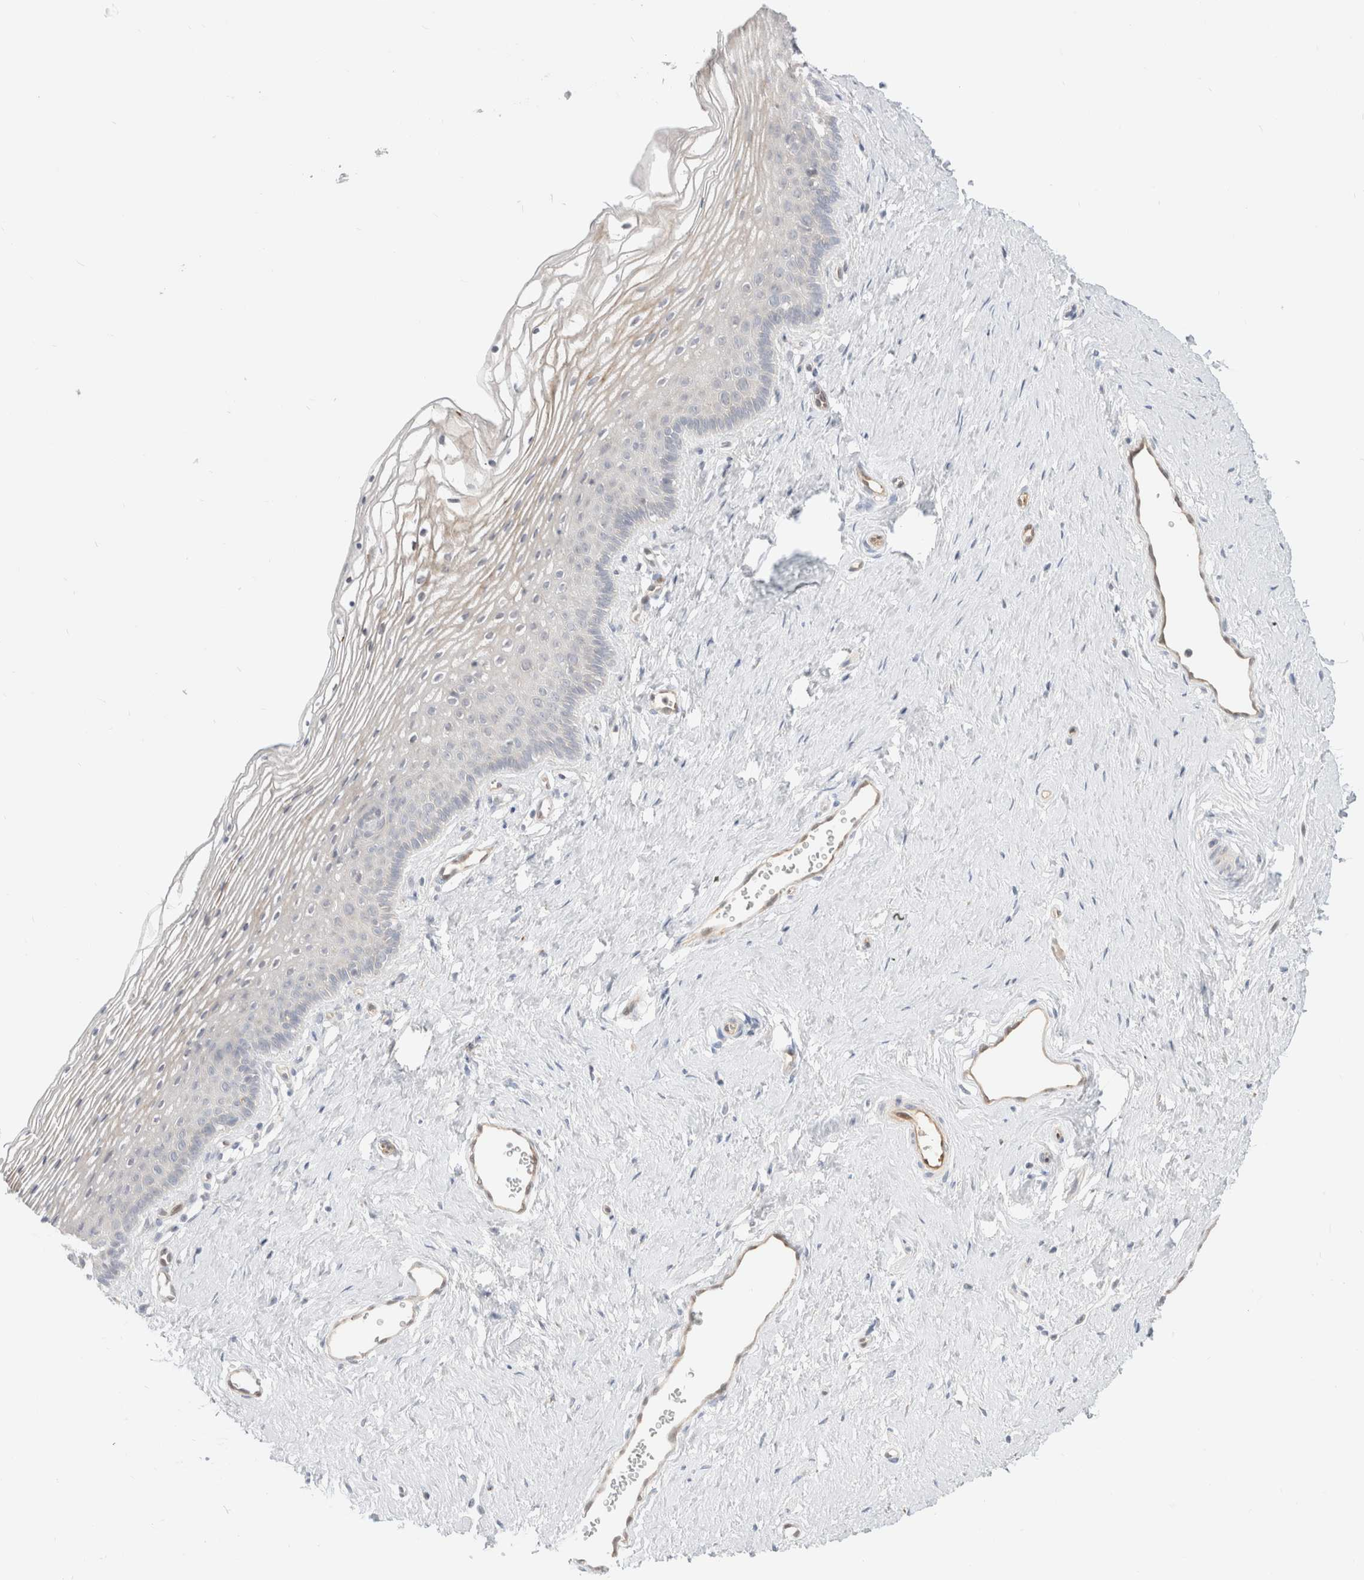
{"staining": {"intensity": "negative", "quantity": "none", "location": "none"}, "tissue": "vagina", "cell_type": "Squamous epithelial cells", "image_type": "normal", "snomed": [{"axis": "morphology", "description": "Normal tissue, NOS"}, {"axis": "topography", "description": "Vagina"}], "caption": "The immunohistochemistry (IHC) histopathology image has no significant expression in squamous epithelial cells of vagina.", "gene": "EFCAB13", "patient": {"sex": "female", "age": 32}}